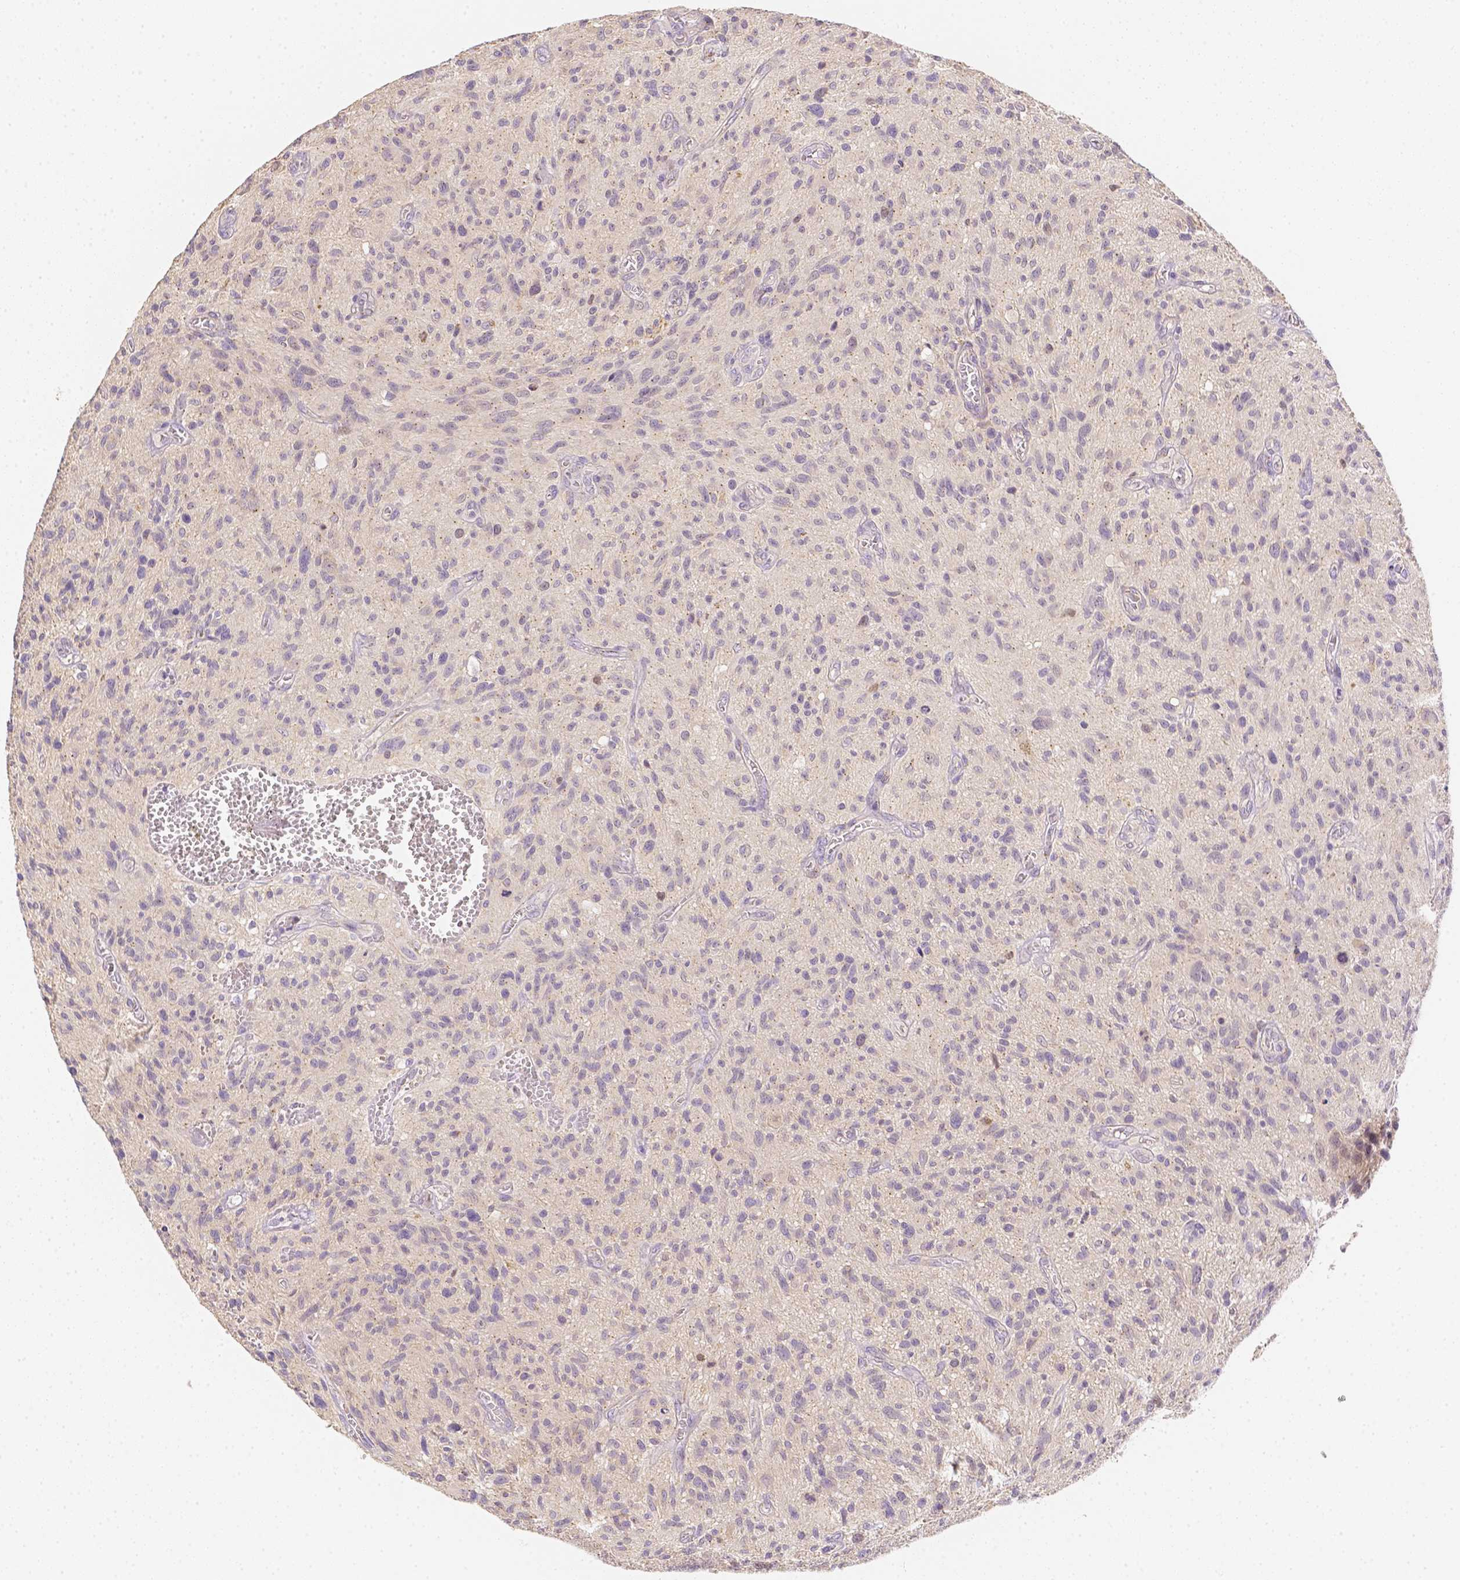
{"staining": {"intensity": "negative", "quantity": "none", "location": "none"}, "tissue": "glioma", "cell_type": "Tumor cells", "image_type": "cancer", "snomed": [{"axis": "morphology", "description": "Glioma, malignant, High grade"}, {"axis": "topography", "description": "Brain"}], "caption": "Immunohistochemical staining of malignant high-grade glioma reveals no significant expression in tumor cells.", "gene": "C10orf67", "patient": {"sex": "male", "age": 75}}